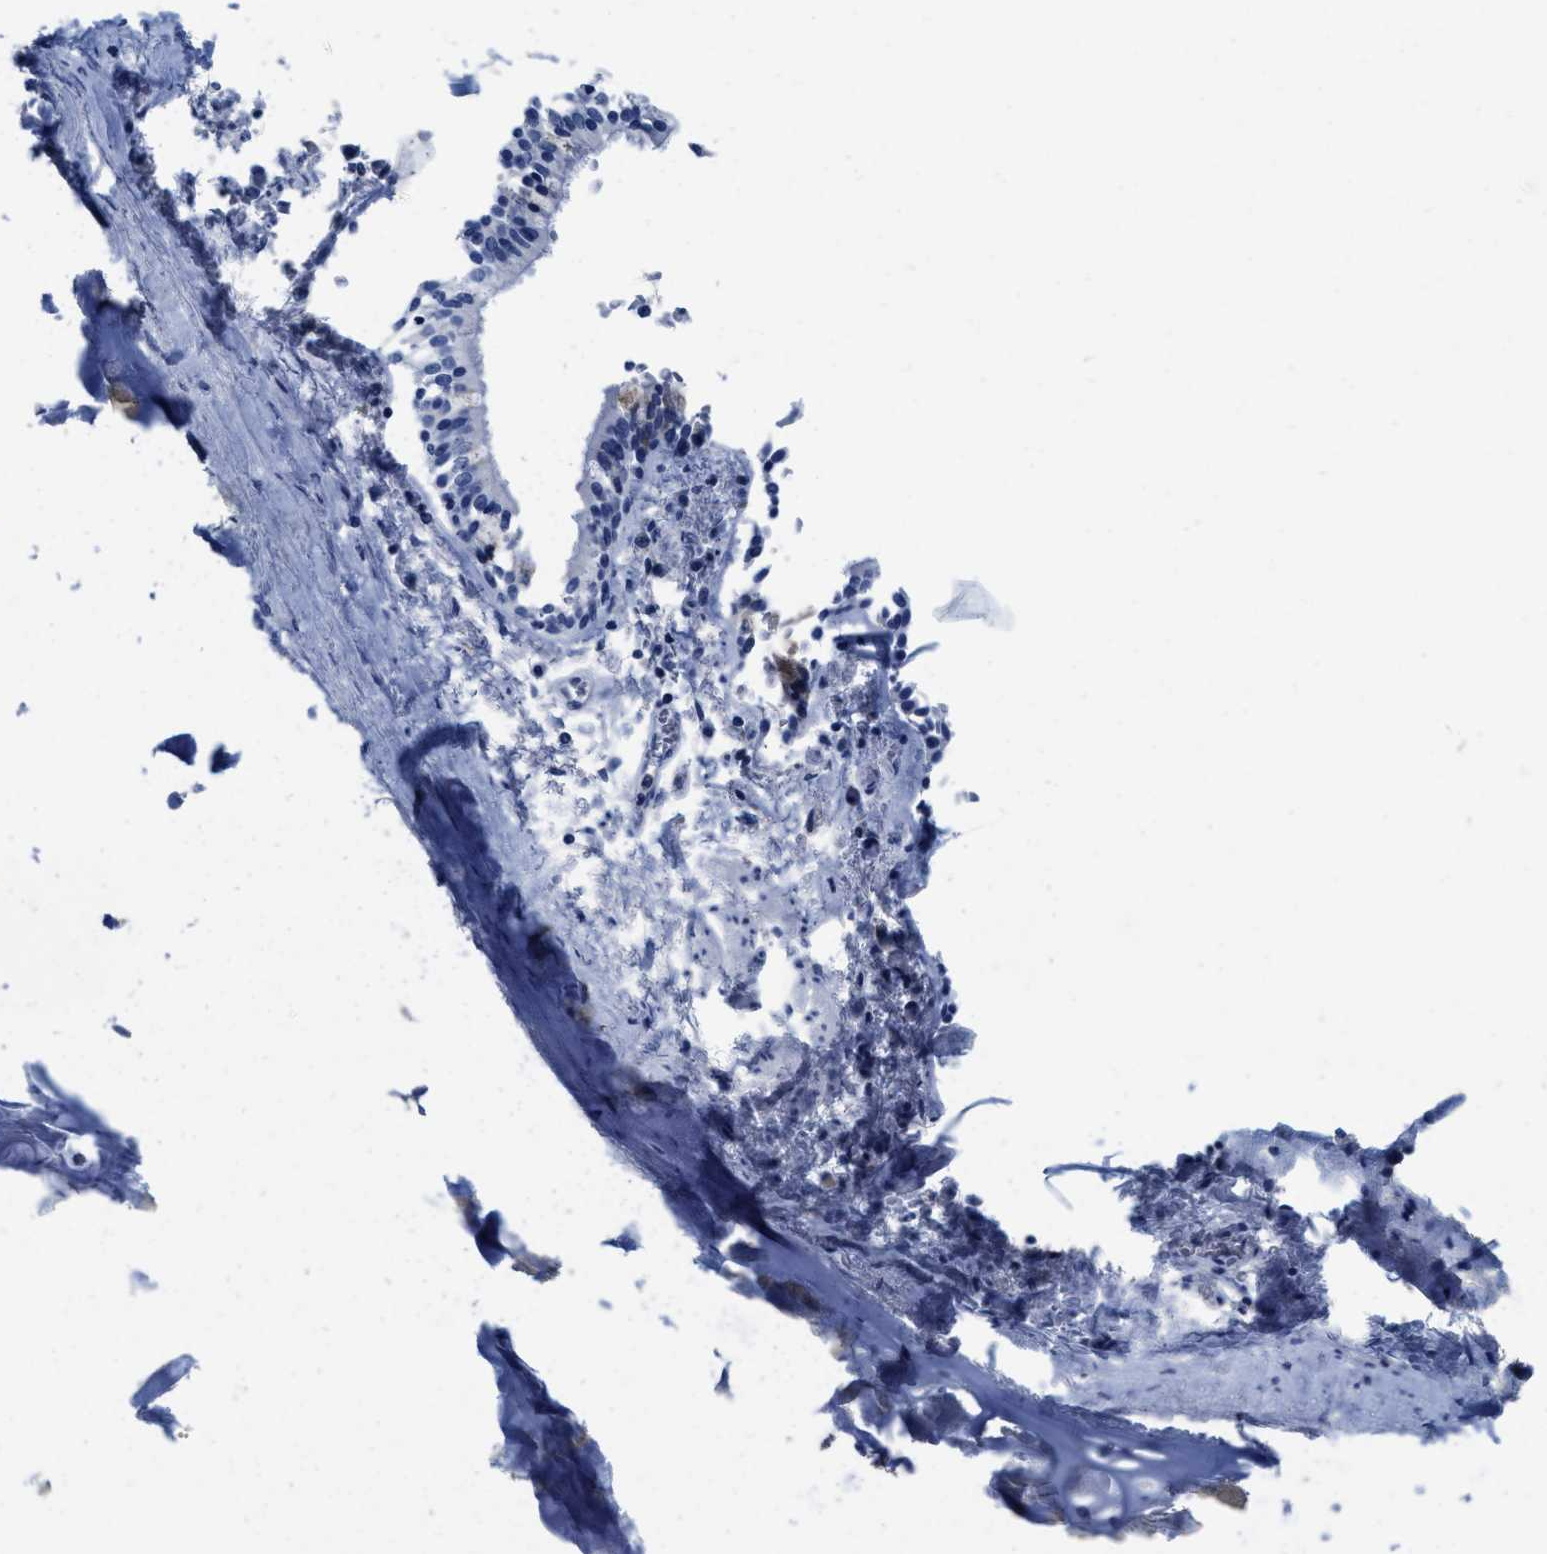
{"staining": {"intensity": "negative", "quantity": "none", "location": "none"}, "tissue": "adipose tissue", "cell_type": "Adipocytes", "image_type": "normal", "snomed": [{"axis": "morphology", "description": "Normal tissue, NOS"}, {"axis": "topography", "description": "Cartilage tissue"}, {"axis": "topography", "description": "Lung"}], "caption": "This is a image of immunohistochemistry (IHC) staining of benign adipose tissue, which shows no expression in adipocytes.", "gene": "TTC3", "patient": {"sex": "female", "age": 77}}